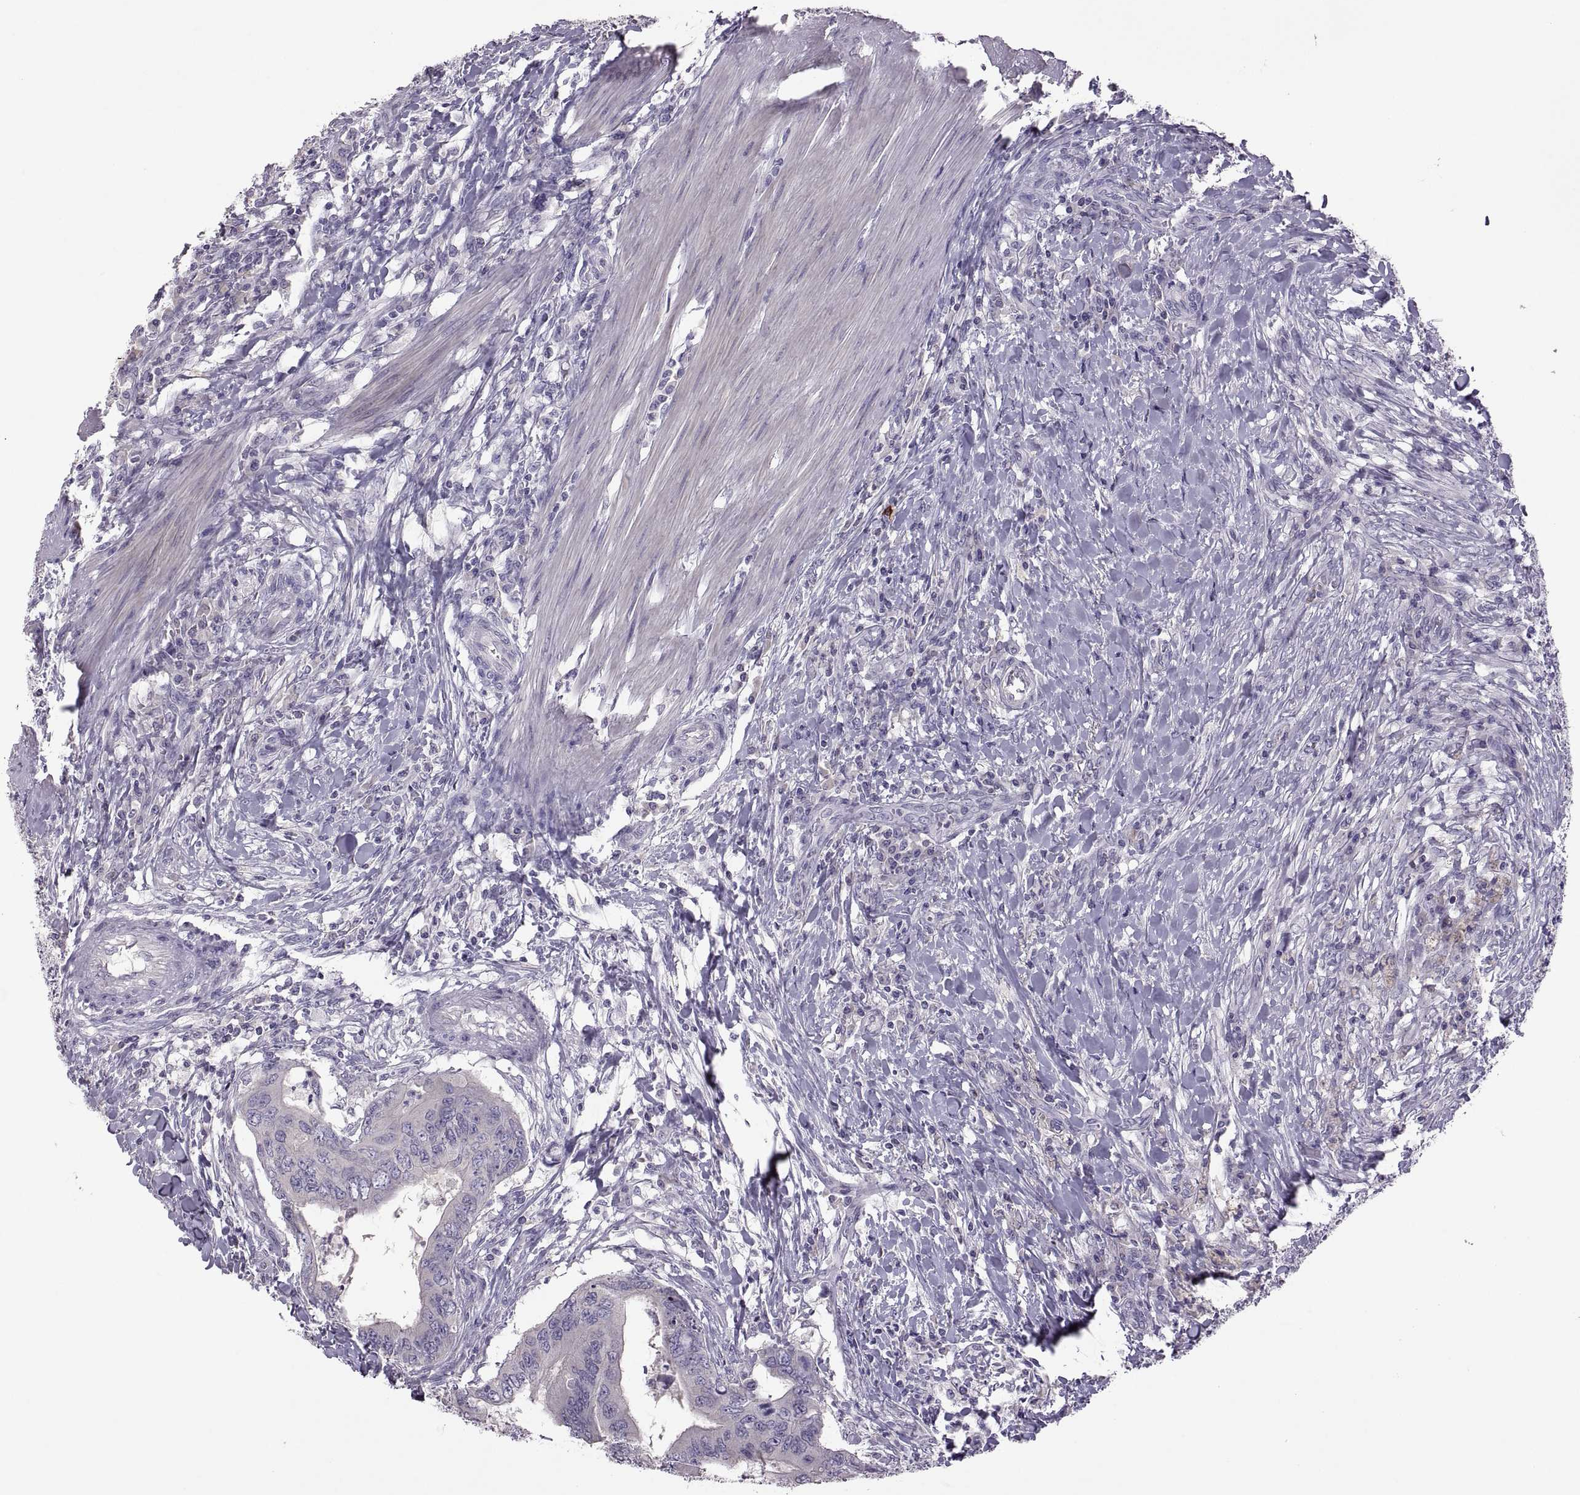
{"staining": {"intensity": "negative", "quantity": "none", "location": "none"}, "tissue": "colorectal cancer", "cell_type": "Tumor cells", "image_type": "cancer", "snomed": [{"axis": "morphology", "description": "Adenocarcinoma, NOS"}, {"axis": "topography", "description": "Colon"}], "caption": "Micrograph shows no significant protein expression in tumor cells of colorectal cancer (adenocarcinoma). (DAB (3,3'-diaminobenzidine) immunohistochemistry visualized using brightfield microscopy, high magnification).", "gene": "TBX19", "patient": {"sex": "male", "age": 53}}